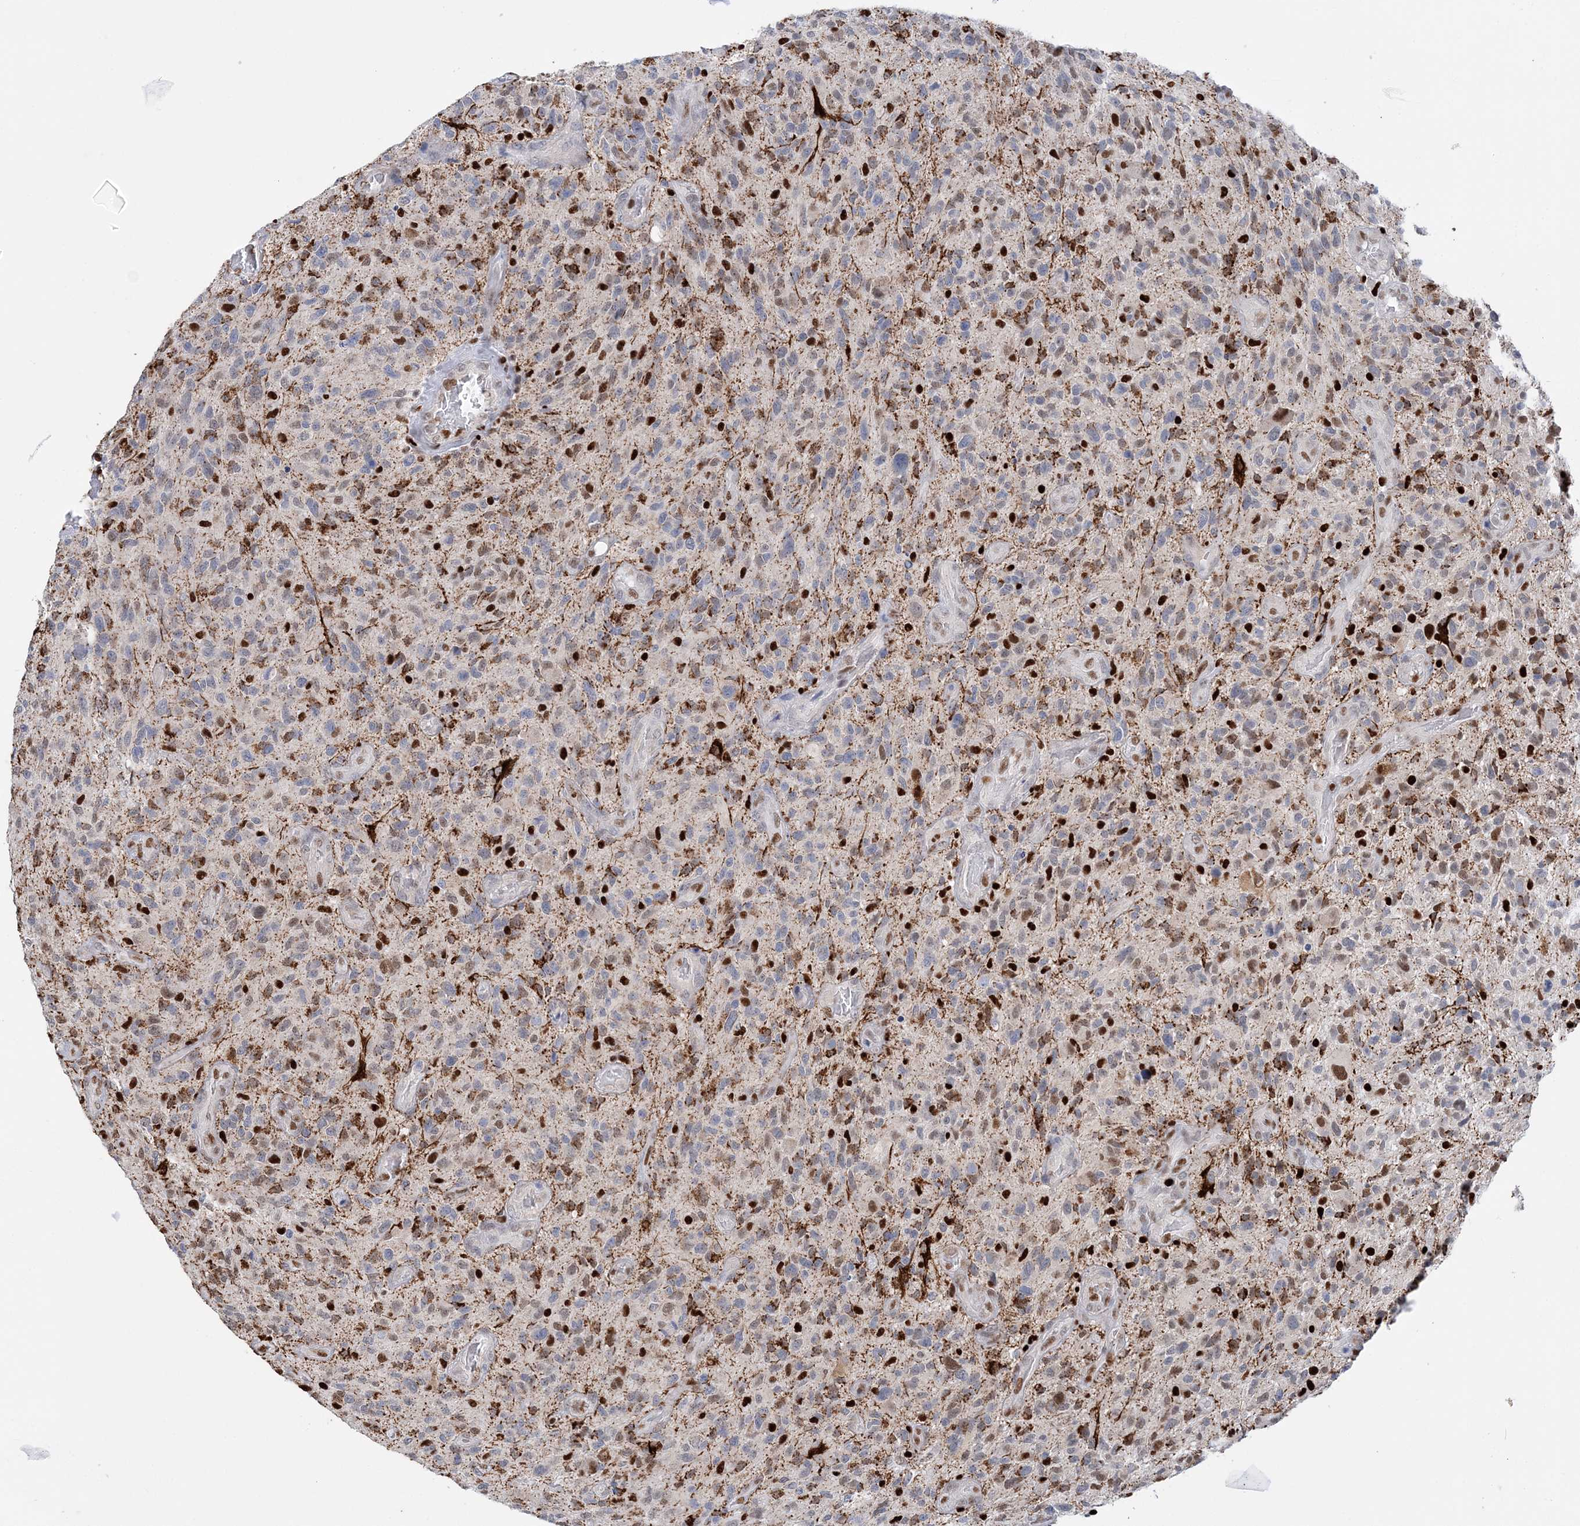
{"staining": {"intensity": "weak", "quantity": "<25%", "location": "nuclear"}, "tissue": "glioma", "cell_type": "Tumor cells", "image_type": "cancer", "snomed": [{"axis": "morphology", "description": "Glioma, malignant, High grade"}, {"axis": "topography", "description": "Brain"}], "caption": "Immunohistochemistry (IHC) micrograph of neoplastic tissue: human malignant glioma (high-grade) stained with DAB (3,3'-diaminobenzidine) reveals no significant protein positivity in tumor cells. (Stains: DAB immunohistochemistry with hematoxylin counter stain, Microscopy: brightfield microscopy at high magnification).", "gene": "NIT2", "patient": {"sex": "male", "age": 47}}